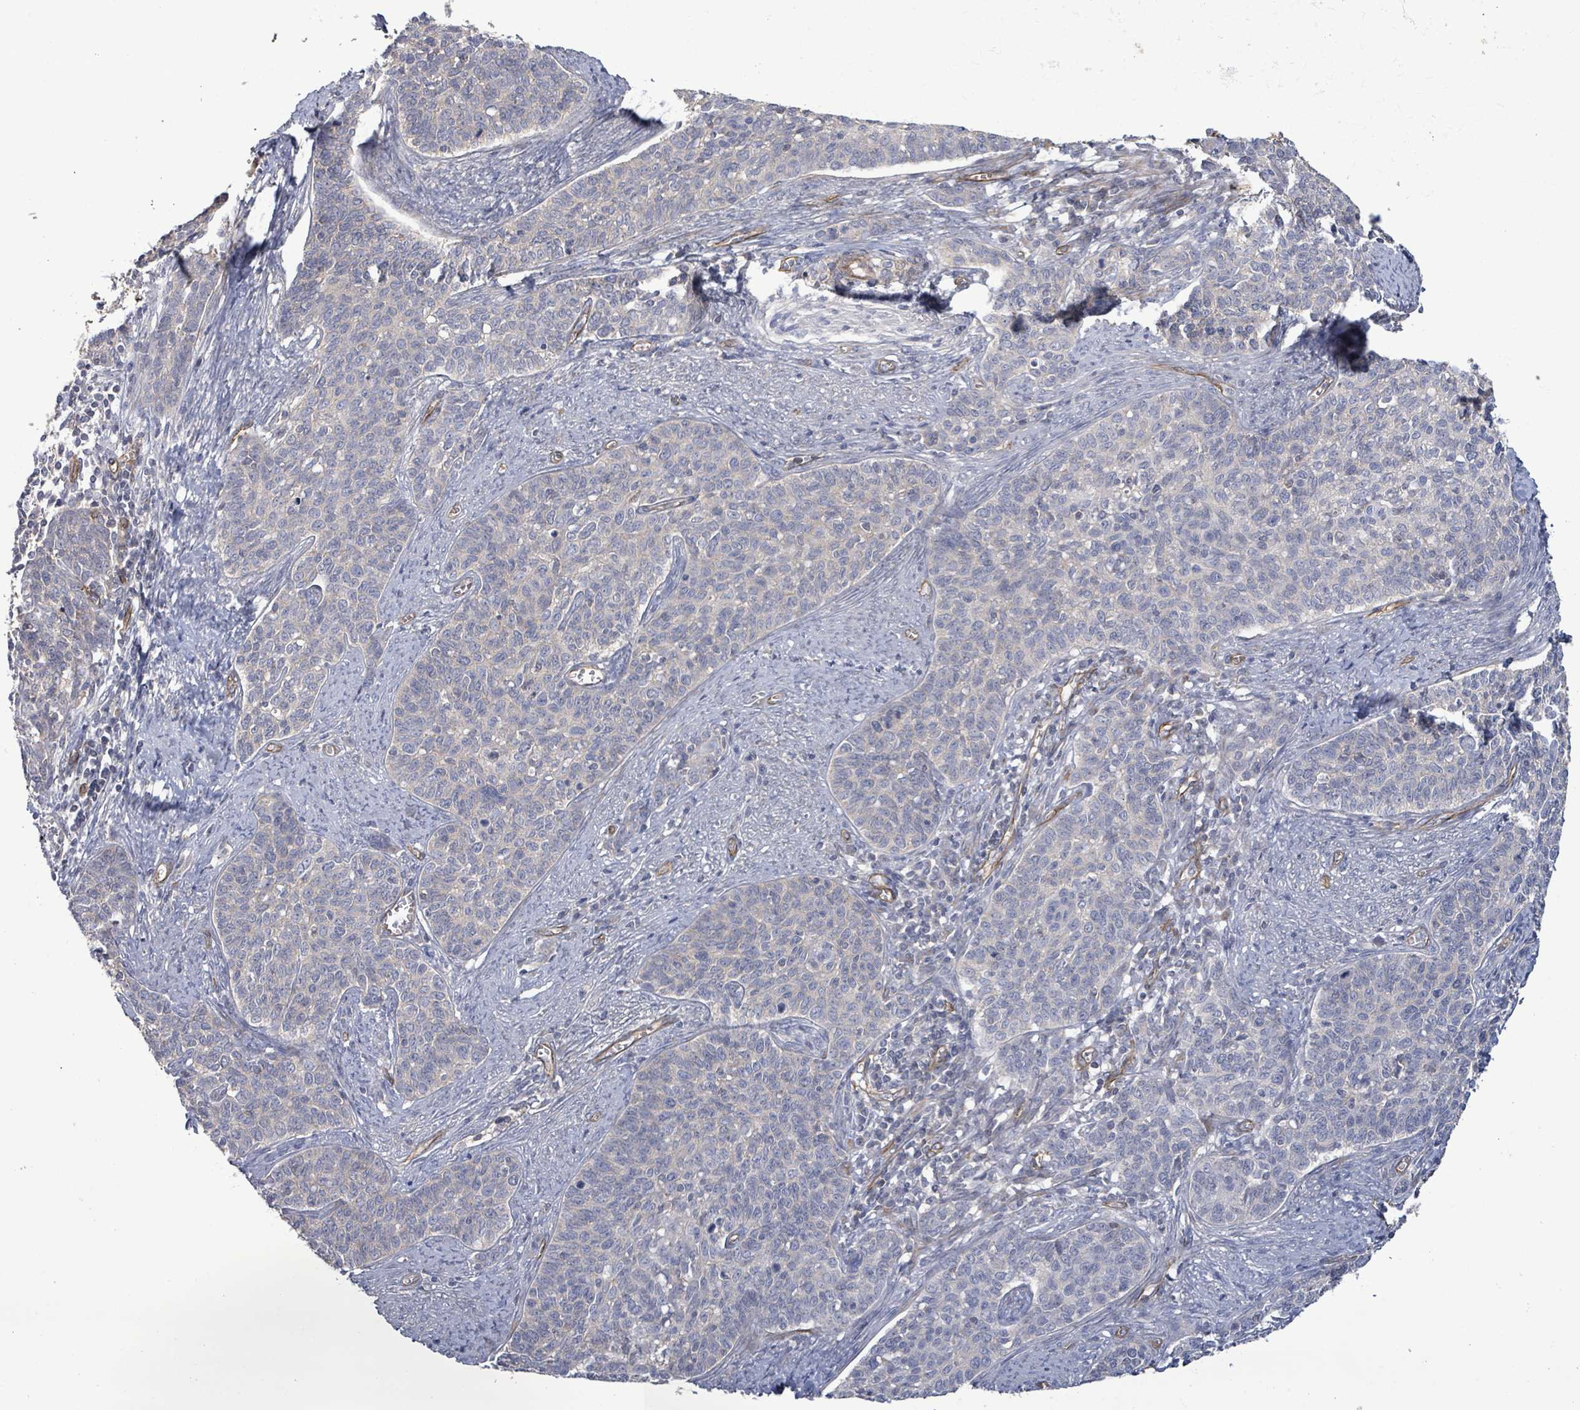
{"staining": {"intensity": "negative", "quantity": "none", "location": "none"}, "tissue": "cervical cancer", "cell_type": "Tumor cells", "image_type": "cancer", "snomed": [{"axis": "morphology", "description": "Squamous cell carcinoma, NOS"}, {"axis": "topography", "description": "Cervix"}], "caption": "There is no significant expression in tumor cells of cervical squamous cell carcinoma.", "gene": "KANK3", "patient": {"sex": "female", "age": 39}}